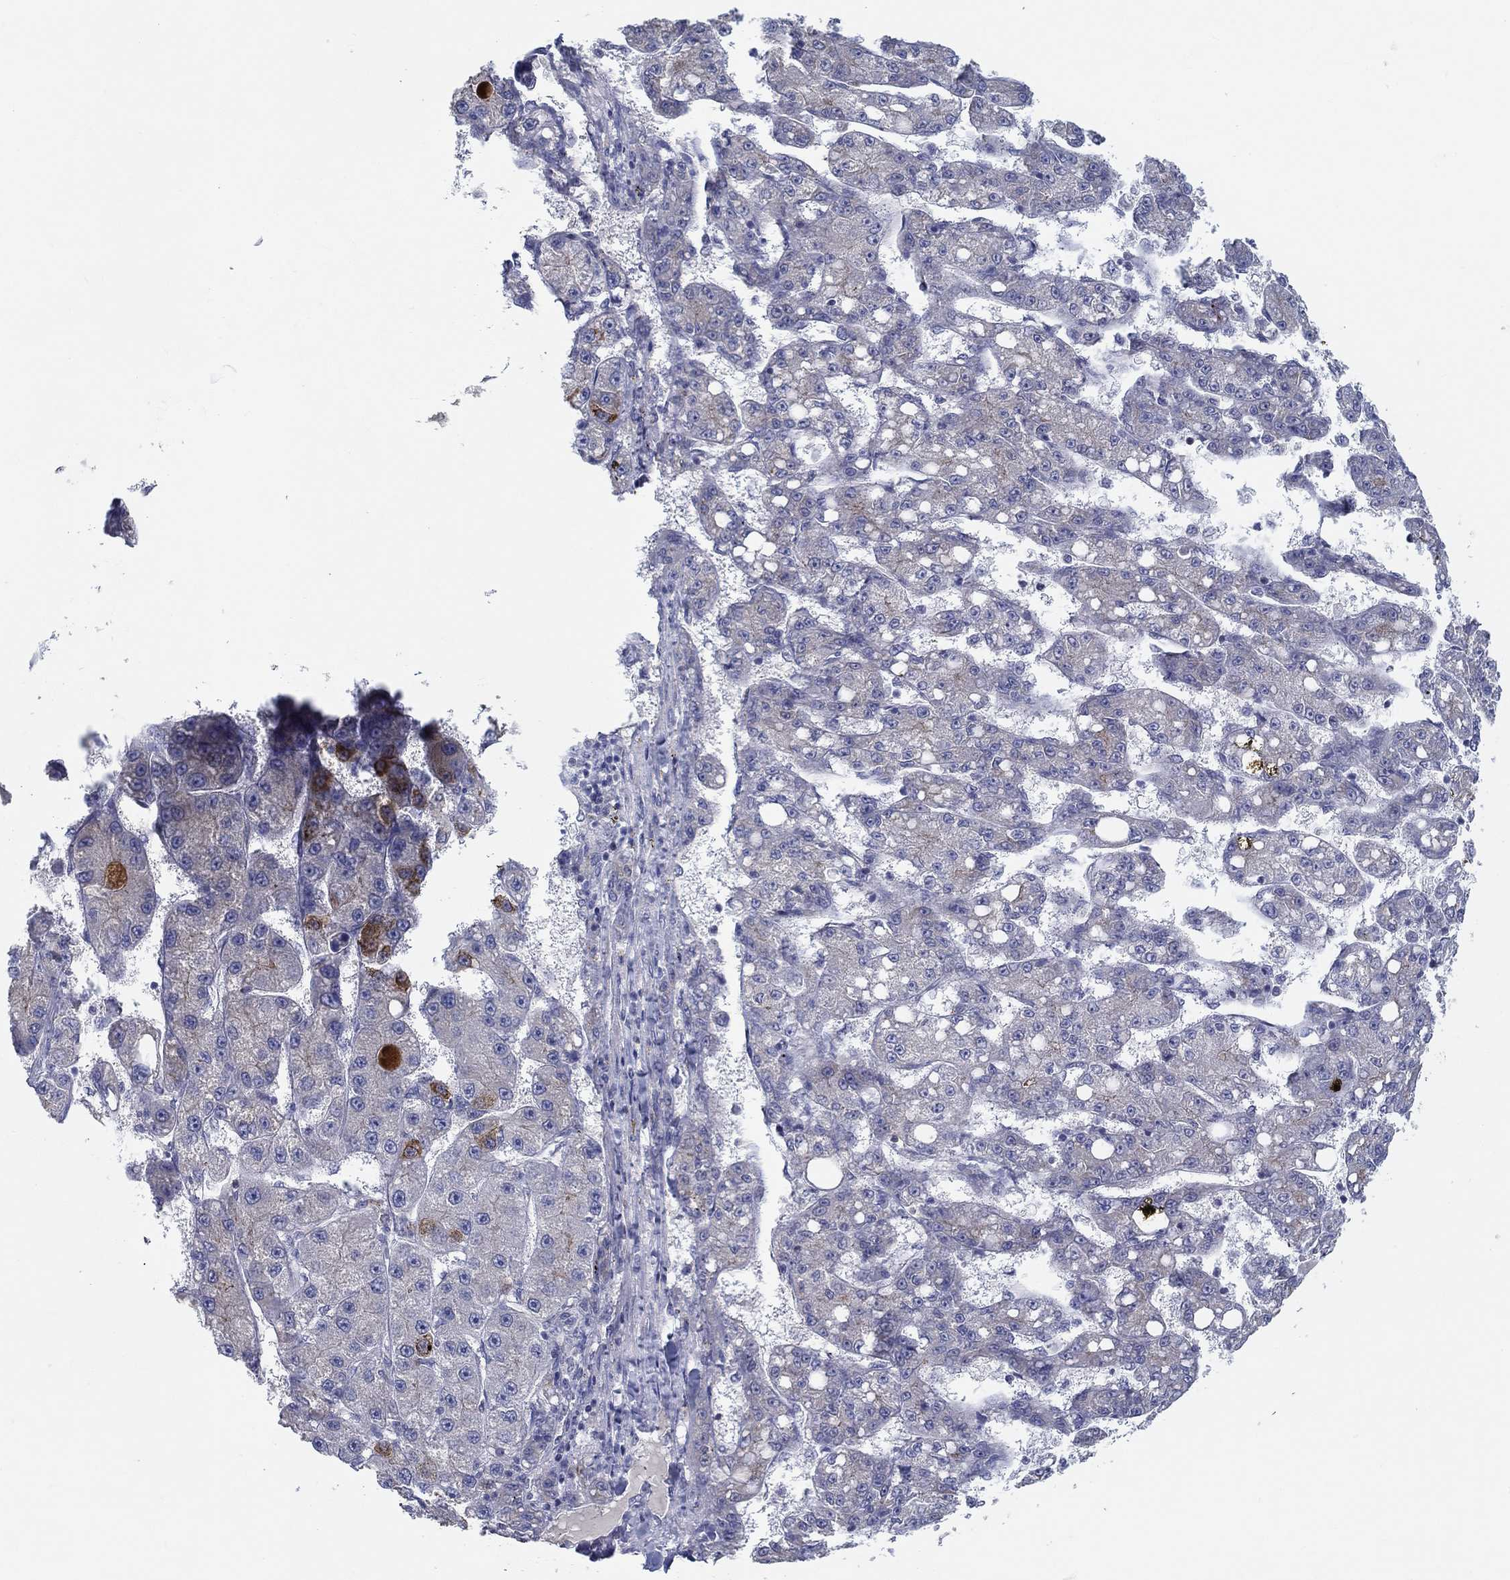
{"staining": {"intensity": "negative", "quantity": "none", "location": "none"}, "tissue": "liver cancer", "cell_type": "Tumor cells", "image_type": "cancer", "snomed": [{"axis": "morphology", "description": "Carcinoma, Hepatocellular, NOS"}, {"axis": "topography", "description": "Liver"}], "caption": "A high-resolution image shows IHC staining of liver cancer, which reveals no significant expression in tumor cells. (Brightfield microscopy of DAB IHC at high magnification).", "gene": "ERMP1", "patient": {"sex": "female", "age": 65}}